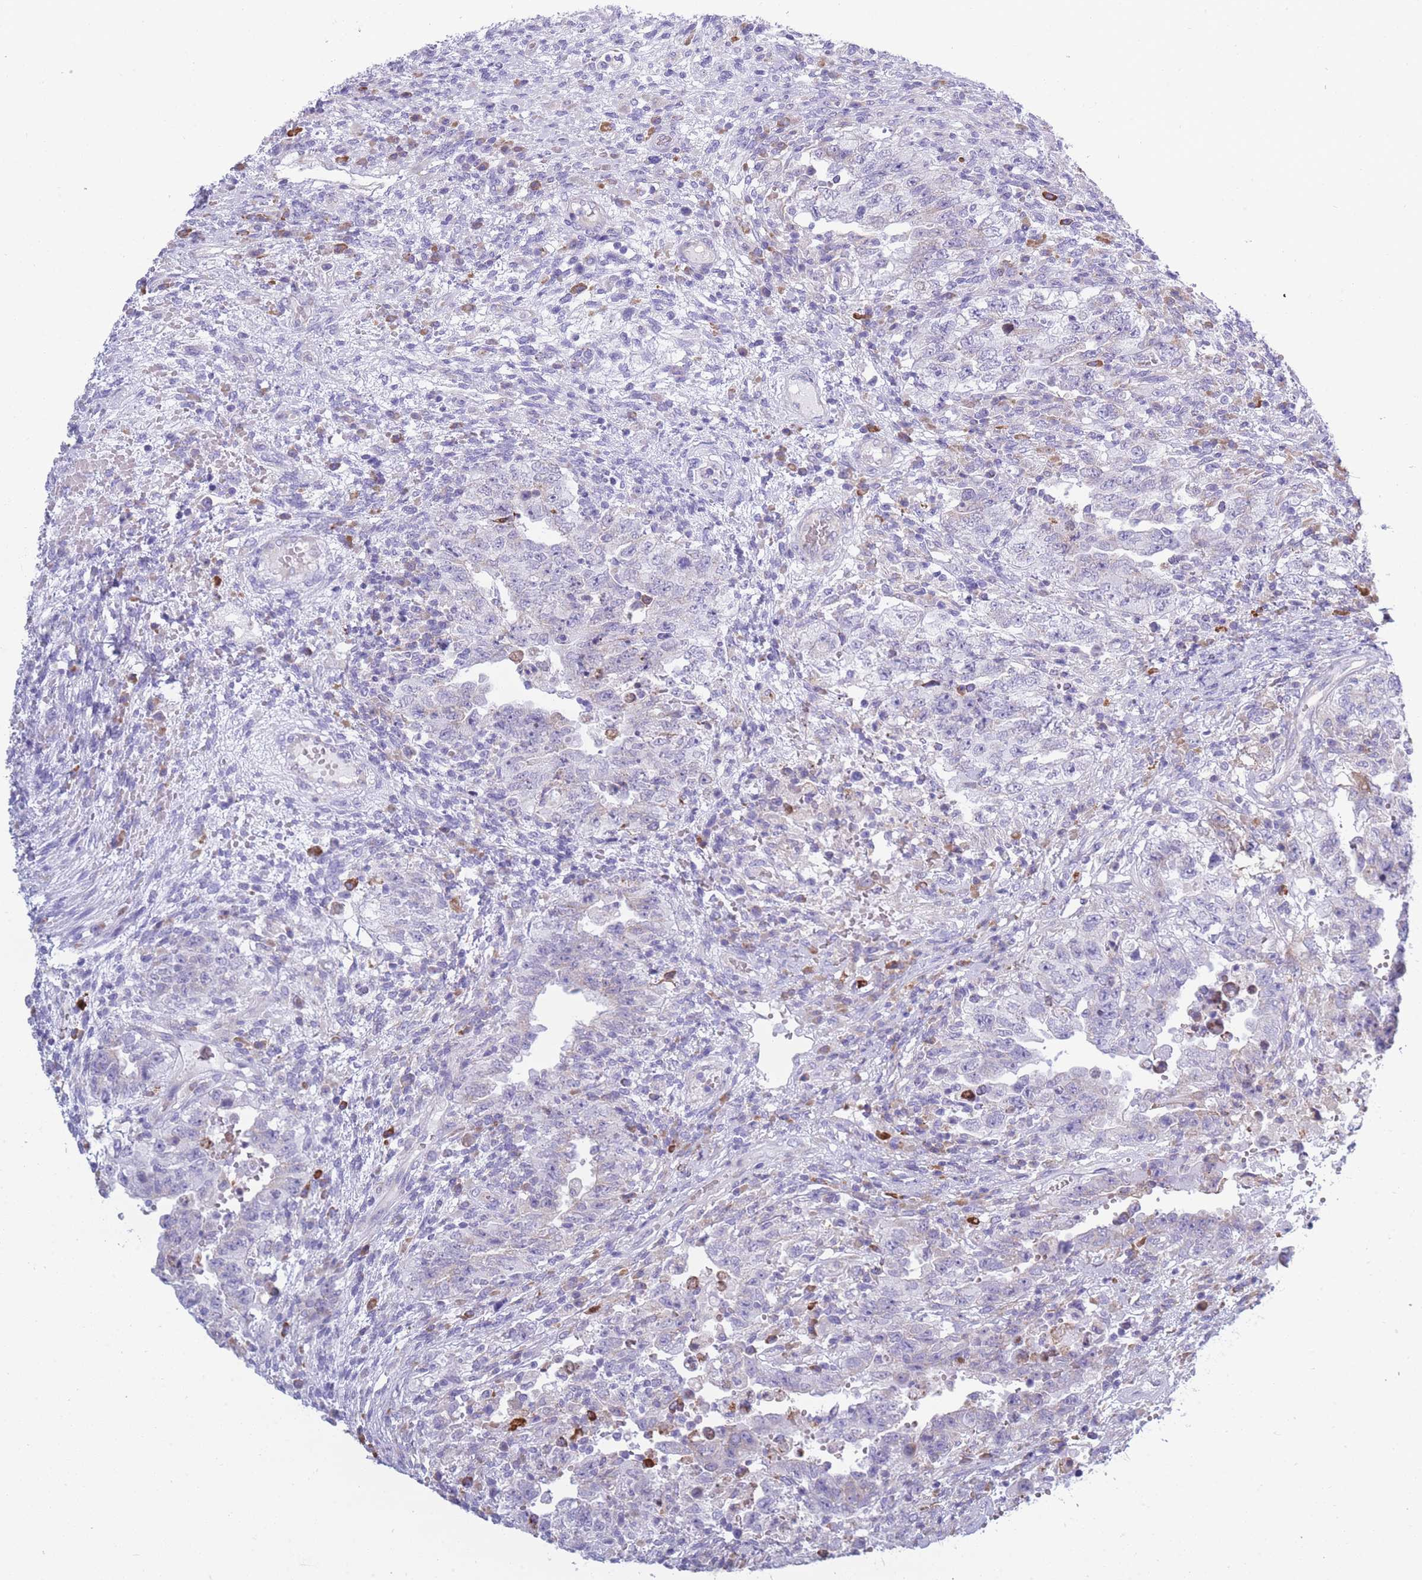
{"staining": {"intensity": "negative", "quantity": "none", "location": "none"}, "tissue": "testis cancer", "cell_type": "Tumor cells", "image_type": "cancer", "snomed": [{"axis": "morphology", "description": "Carcinoma, Embryonal, NOS"}, {"axis": "topography", "description": "Testis"}], "caption": "Embryonal carcinoma (testis) was stained to show a protein in brown. There is no significant staining in tumor cells.", "gene": "XKR8", "patient": {"sex": "male", "age": 26}}